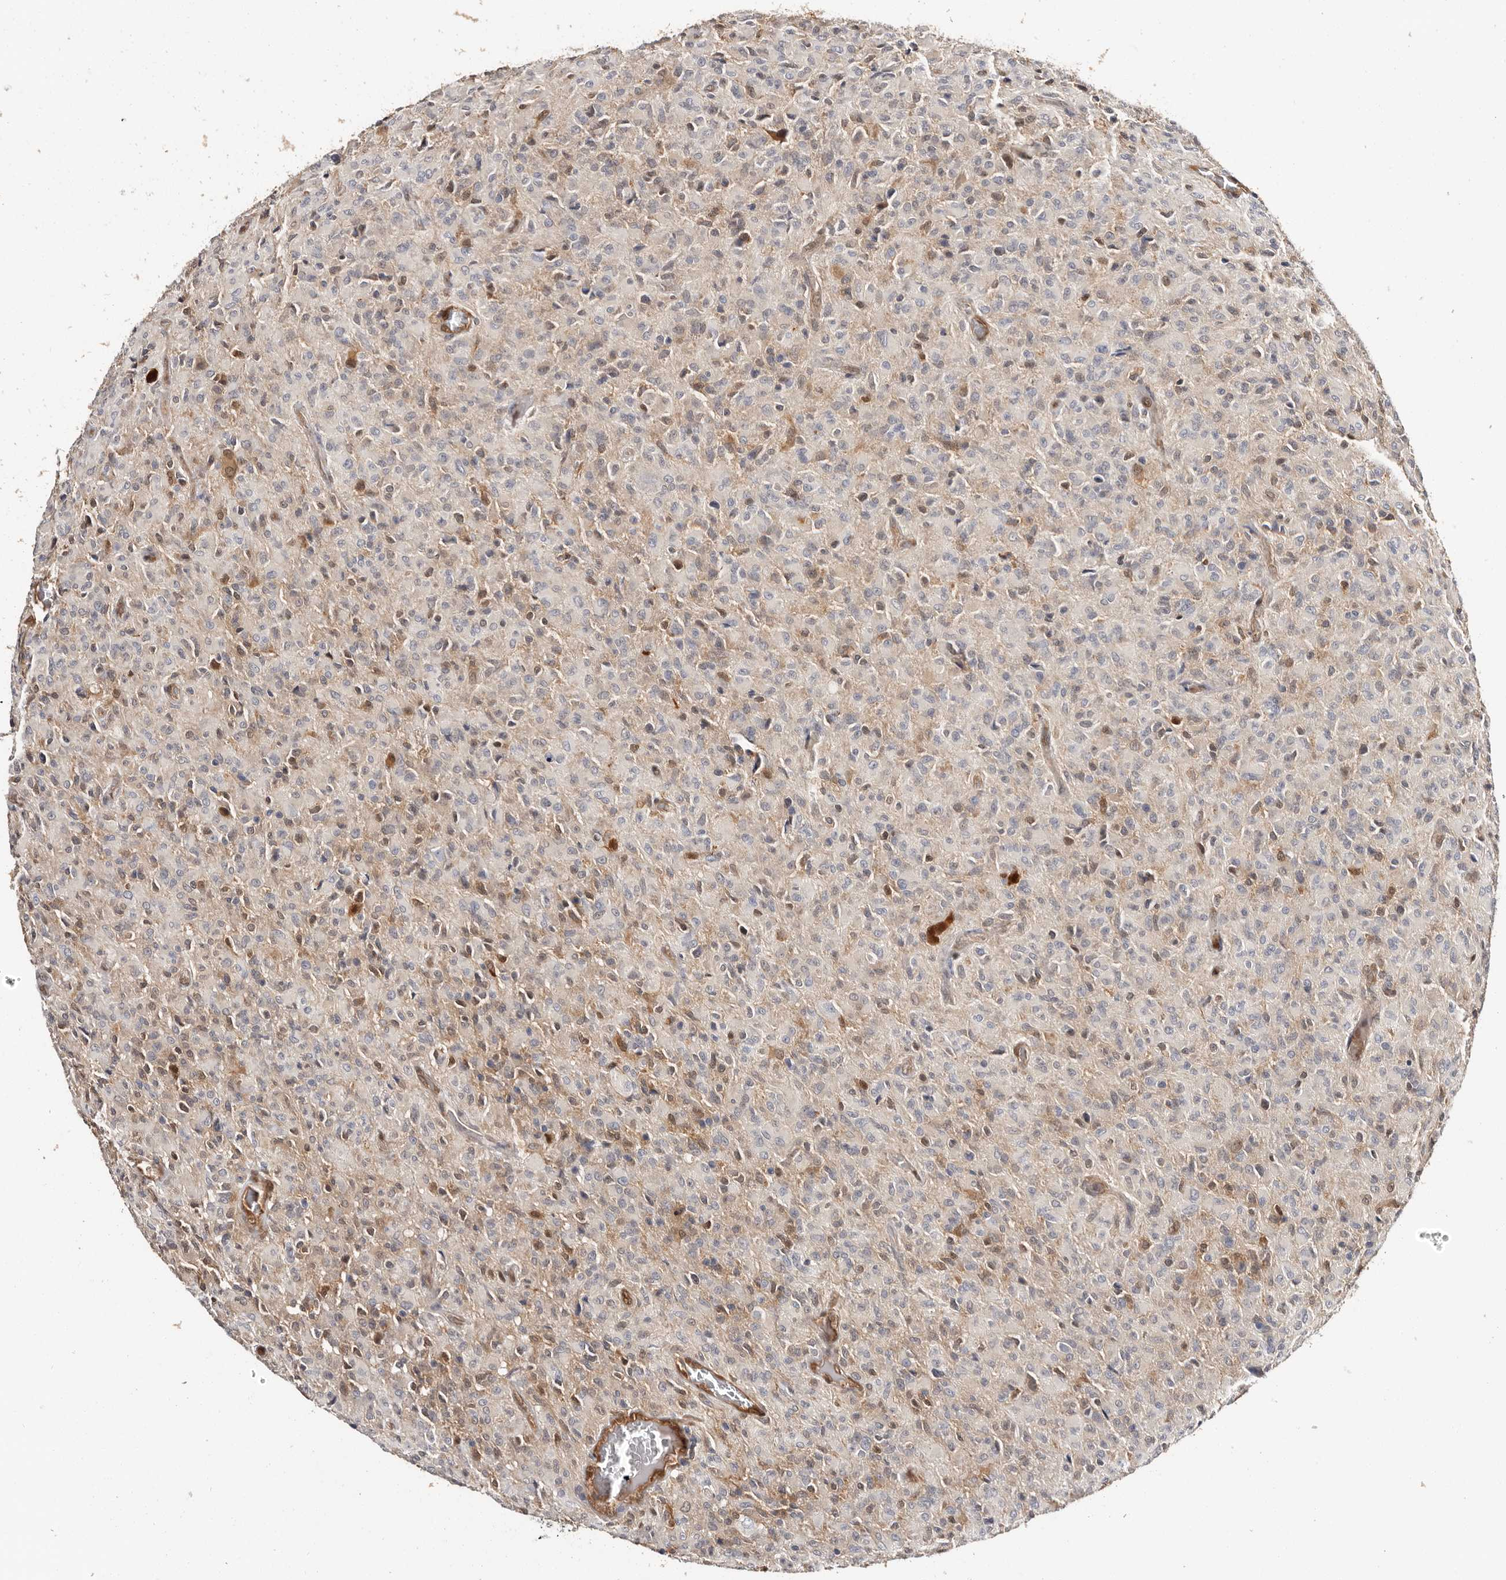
{"staining": {"intensity": "weak", "quantity": "25%-75%", "location": "cytoplasmic/membranous"}, "tissue": "glioma", "cell_type": "Tumor cells", "image_type": "cancer", "snomed": [{"axis": "morphology", "description": "Glioma, malignant, High grade"}, {"axis": "topography", "description": "Brain"}], "caption": "There is low levels of weak cytoplasmic/membranous positivity in tumor cells of malignant glioma (high-grade), as demonstrated by immunohistochemical staining (brown color).", "gene": "TP53I3", "patient": {"sex": "female", "age": 57}}